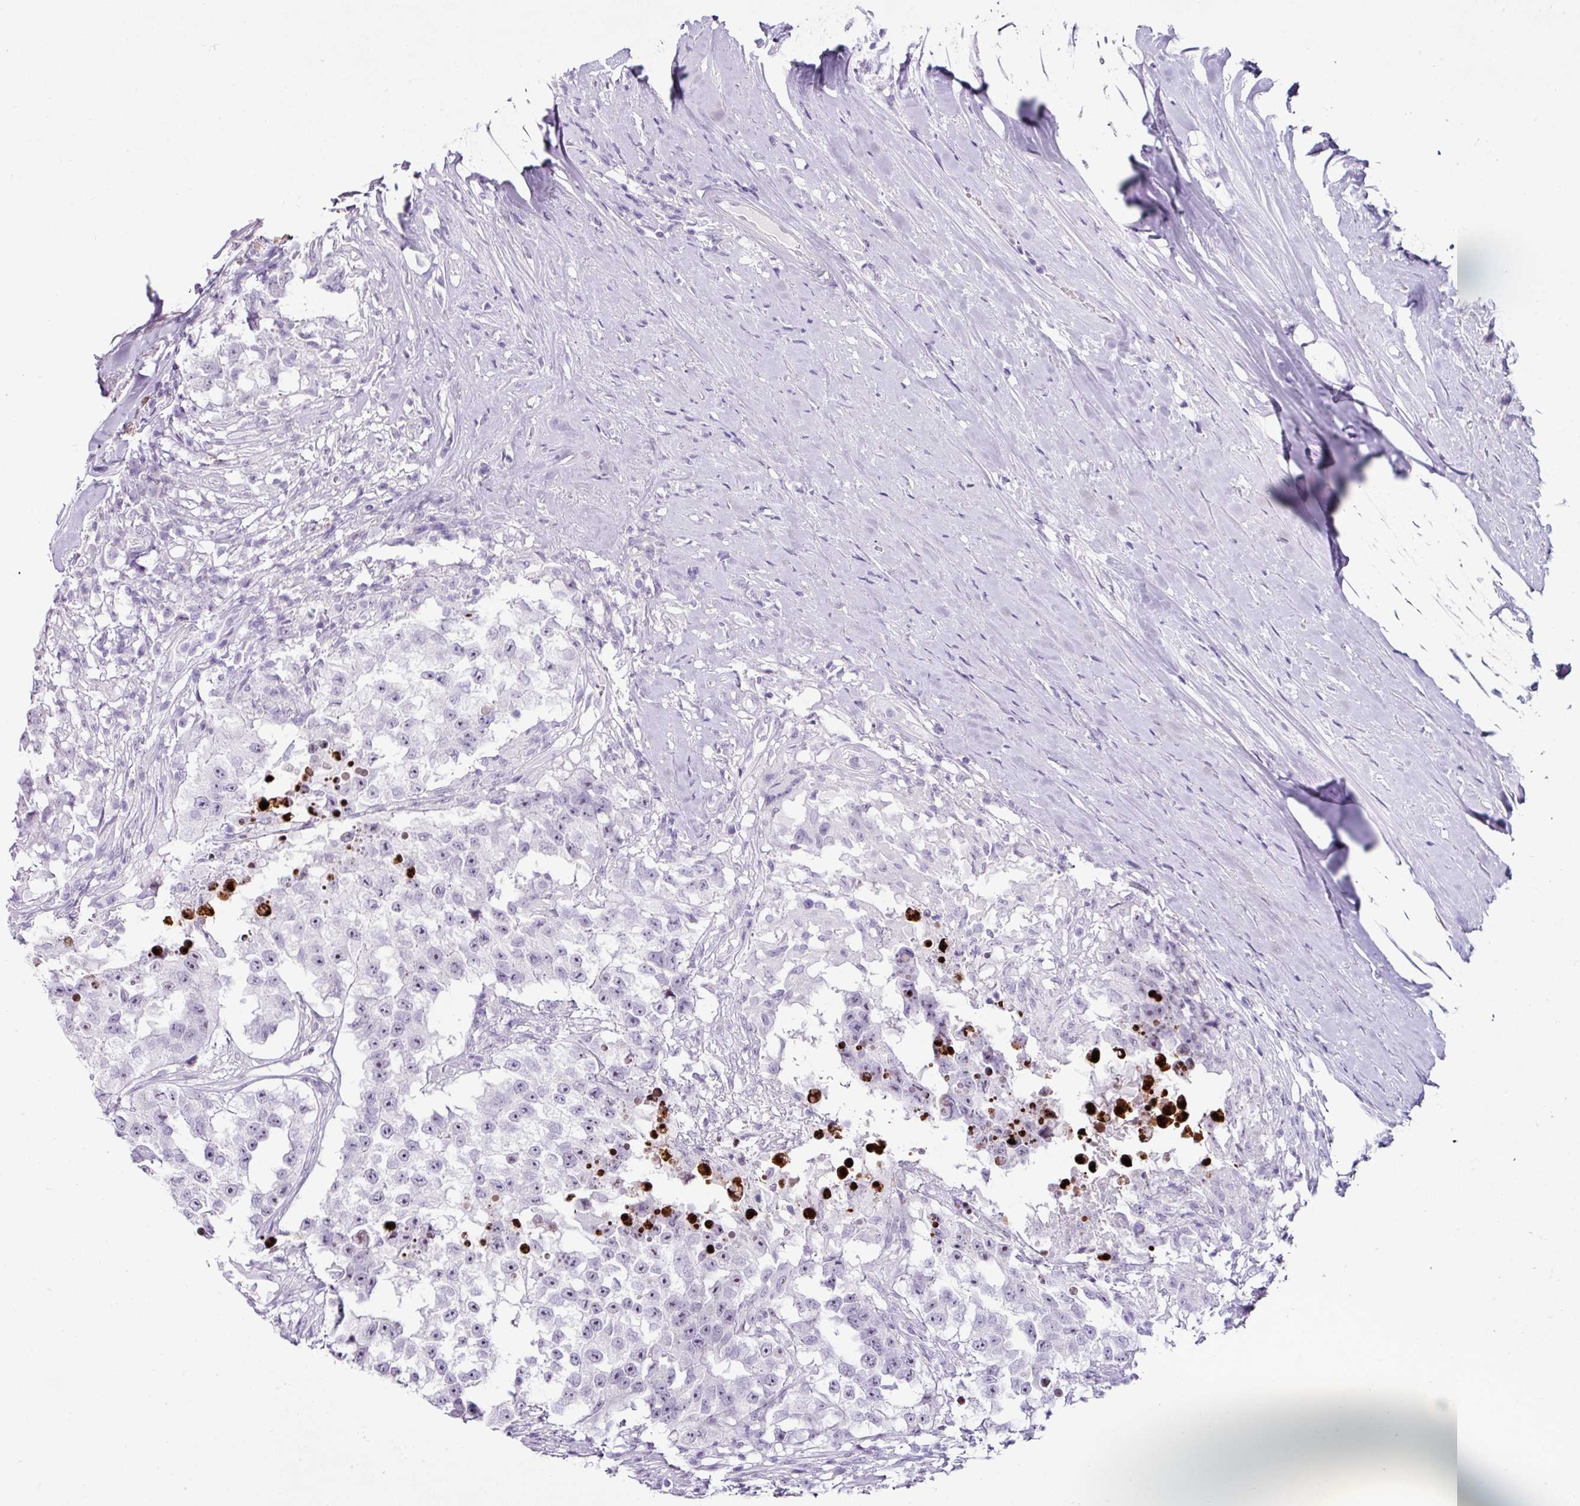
{"staining": {"intensity": "negative", "quantity": "none", "location": "none"}, "tissue": "testis cancer", "cell_type": "Tumor cells", "image_type": "cancer", "snomed": [{"axis": "morphology", "description": "Carcinoma, Embryonal, NOS"}, {"axis": "topography", "description": "Testis"}], "caption": "This is a image of immunohistochemistry staining of testis cancer, which shows no expression in tumor cells.", "gene": "TRA2A", "patient": {"sex": "male", "age": 83}}